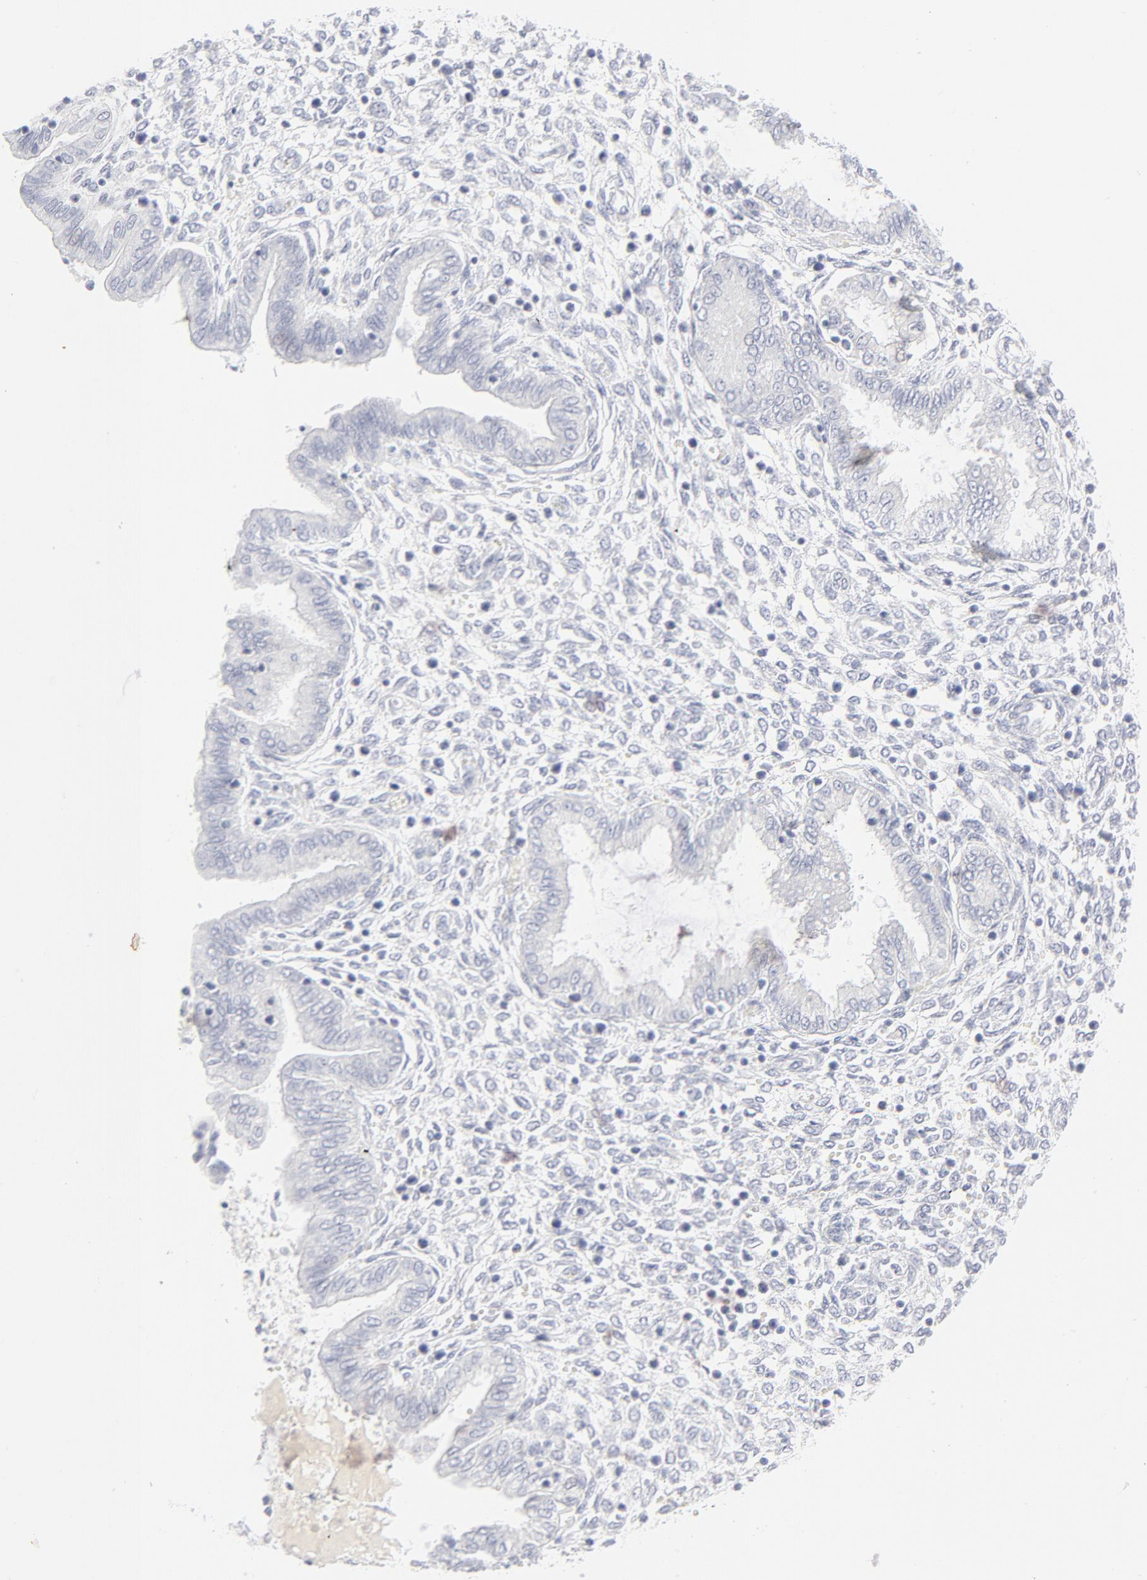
{"staining": {"intensity": "weak", "quantity": "<25%", "location": "cytoplasmic/membranous"}, "tissue": "endometrium", "cell_type": "Cells in endometrial stroma", "image_type": "normal", "snomed": [{"axis": "morphology", "description": "Normal tissue, NOS"}, {"axis": "topography", "description": "Endometrium"}], "caption": "Cells in endometrial stroma show no significant expression in normal endometrium. (DAB IHC visualized using brightfield microscopy, high magnification).", "gene": "CCR7", "patient": {"sex": "female", "age": 33}}